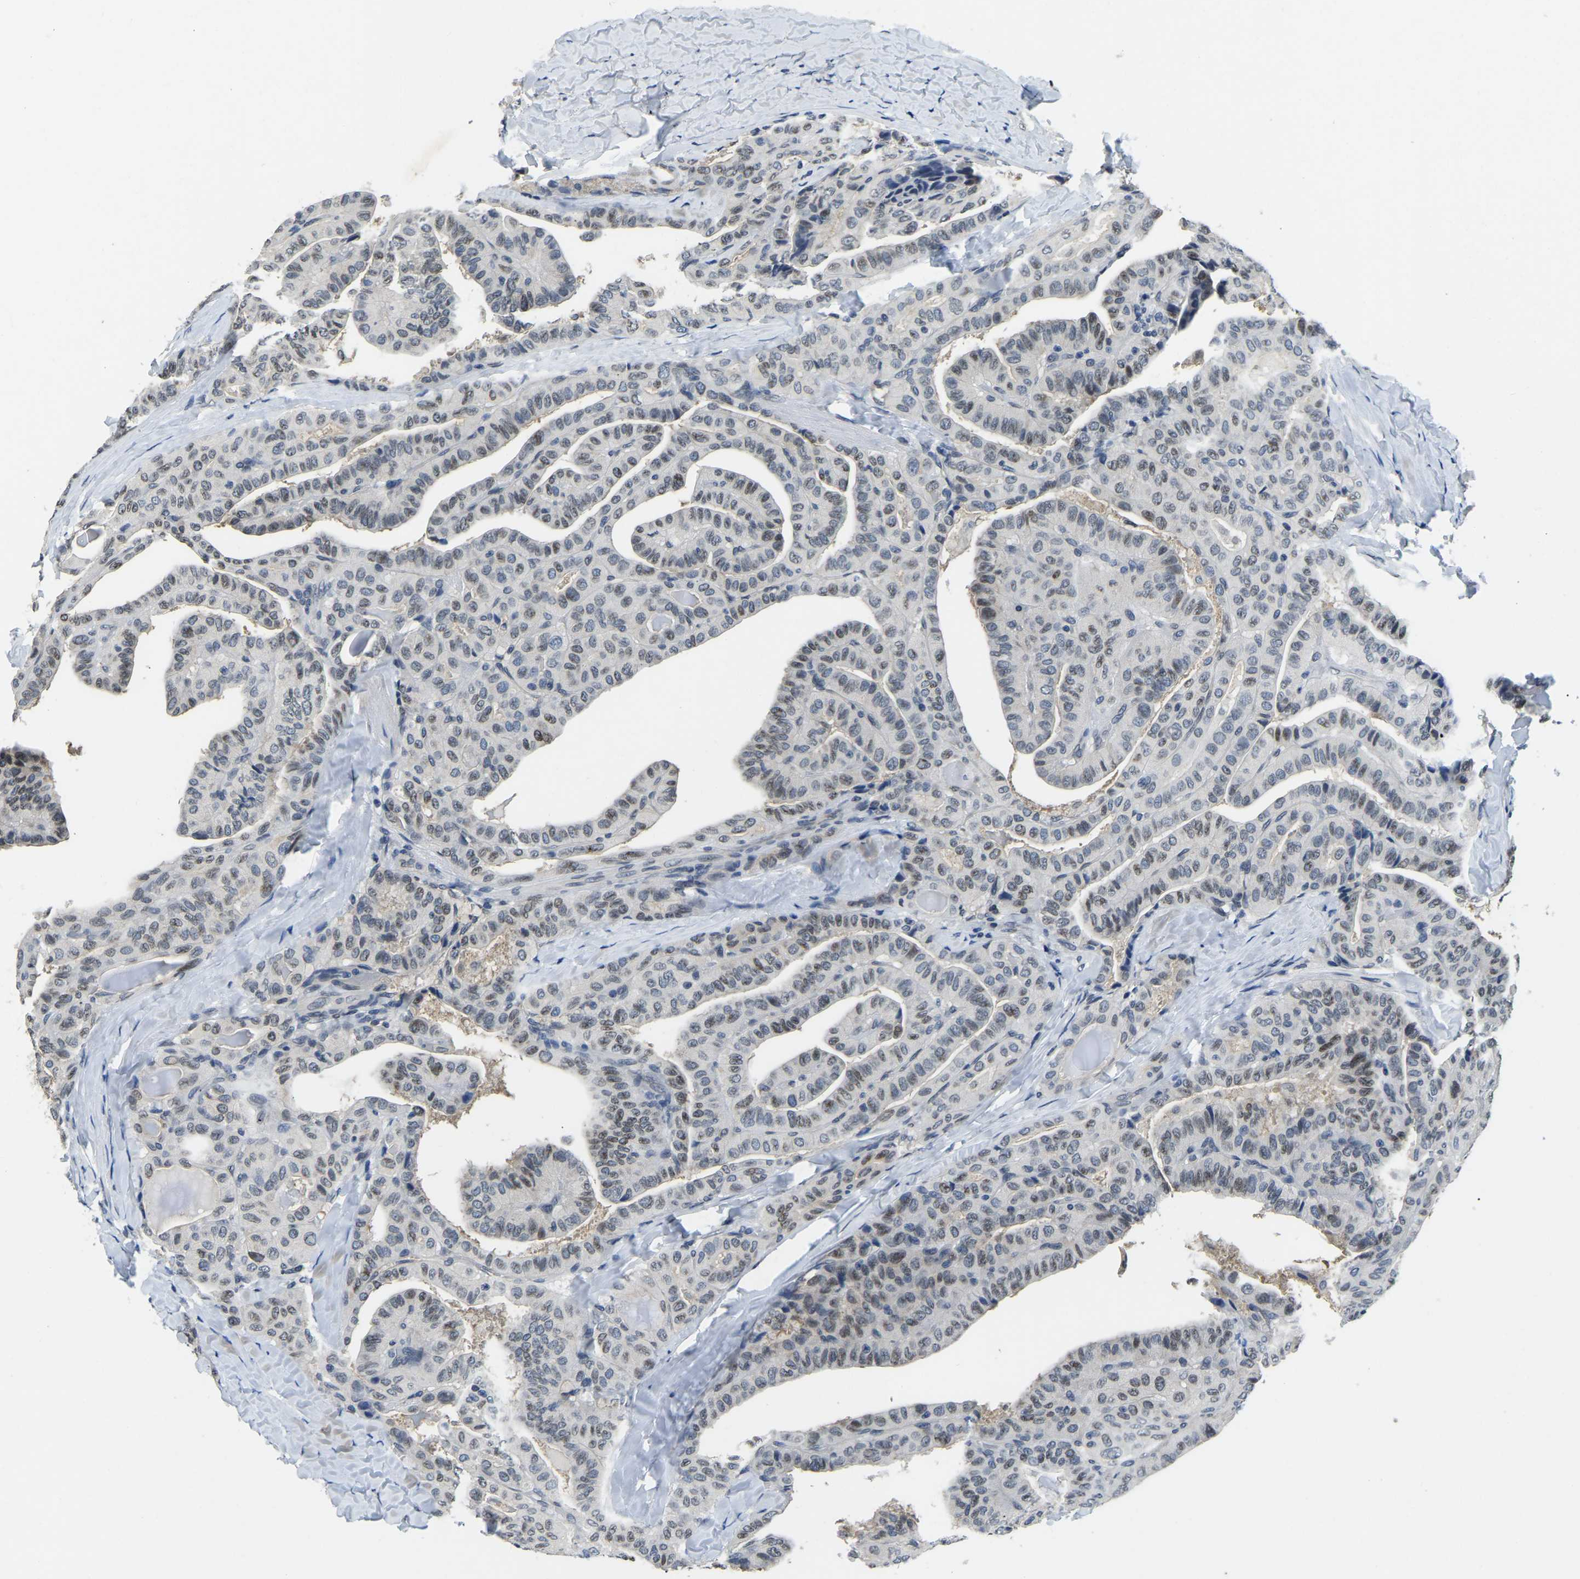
{"staining": {"intensity": "moderate", "quantity": "<25%", "location": "nuclear"}, "tissue": "thyroid cancer", "cell_type": "Tumor cells", "image_type": "cancer", "snomed": [{"axis": "morphology", "description": "Papillary adenocarcinoma, NOS"}, {"axis": "topography", "description": "Thyroid gland"}], "caption": "Human thyroid cancer stained with a brown dye displays moderate nuclear positive staining in about <25% of tumor cells.", "gene": "RANBP2", "patient": {"sex": "male", "age": 77}}